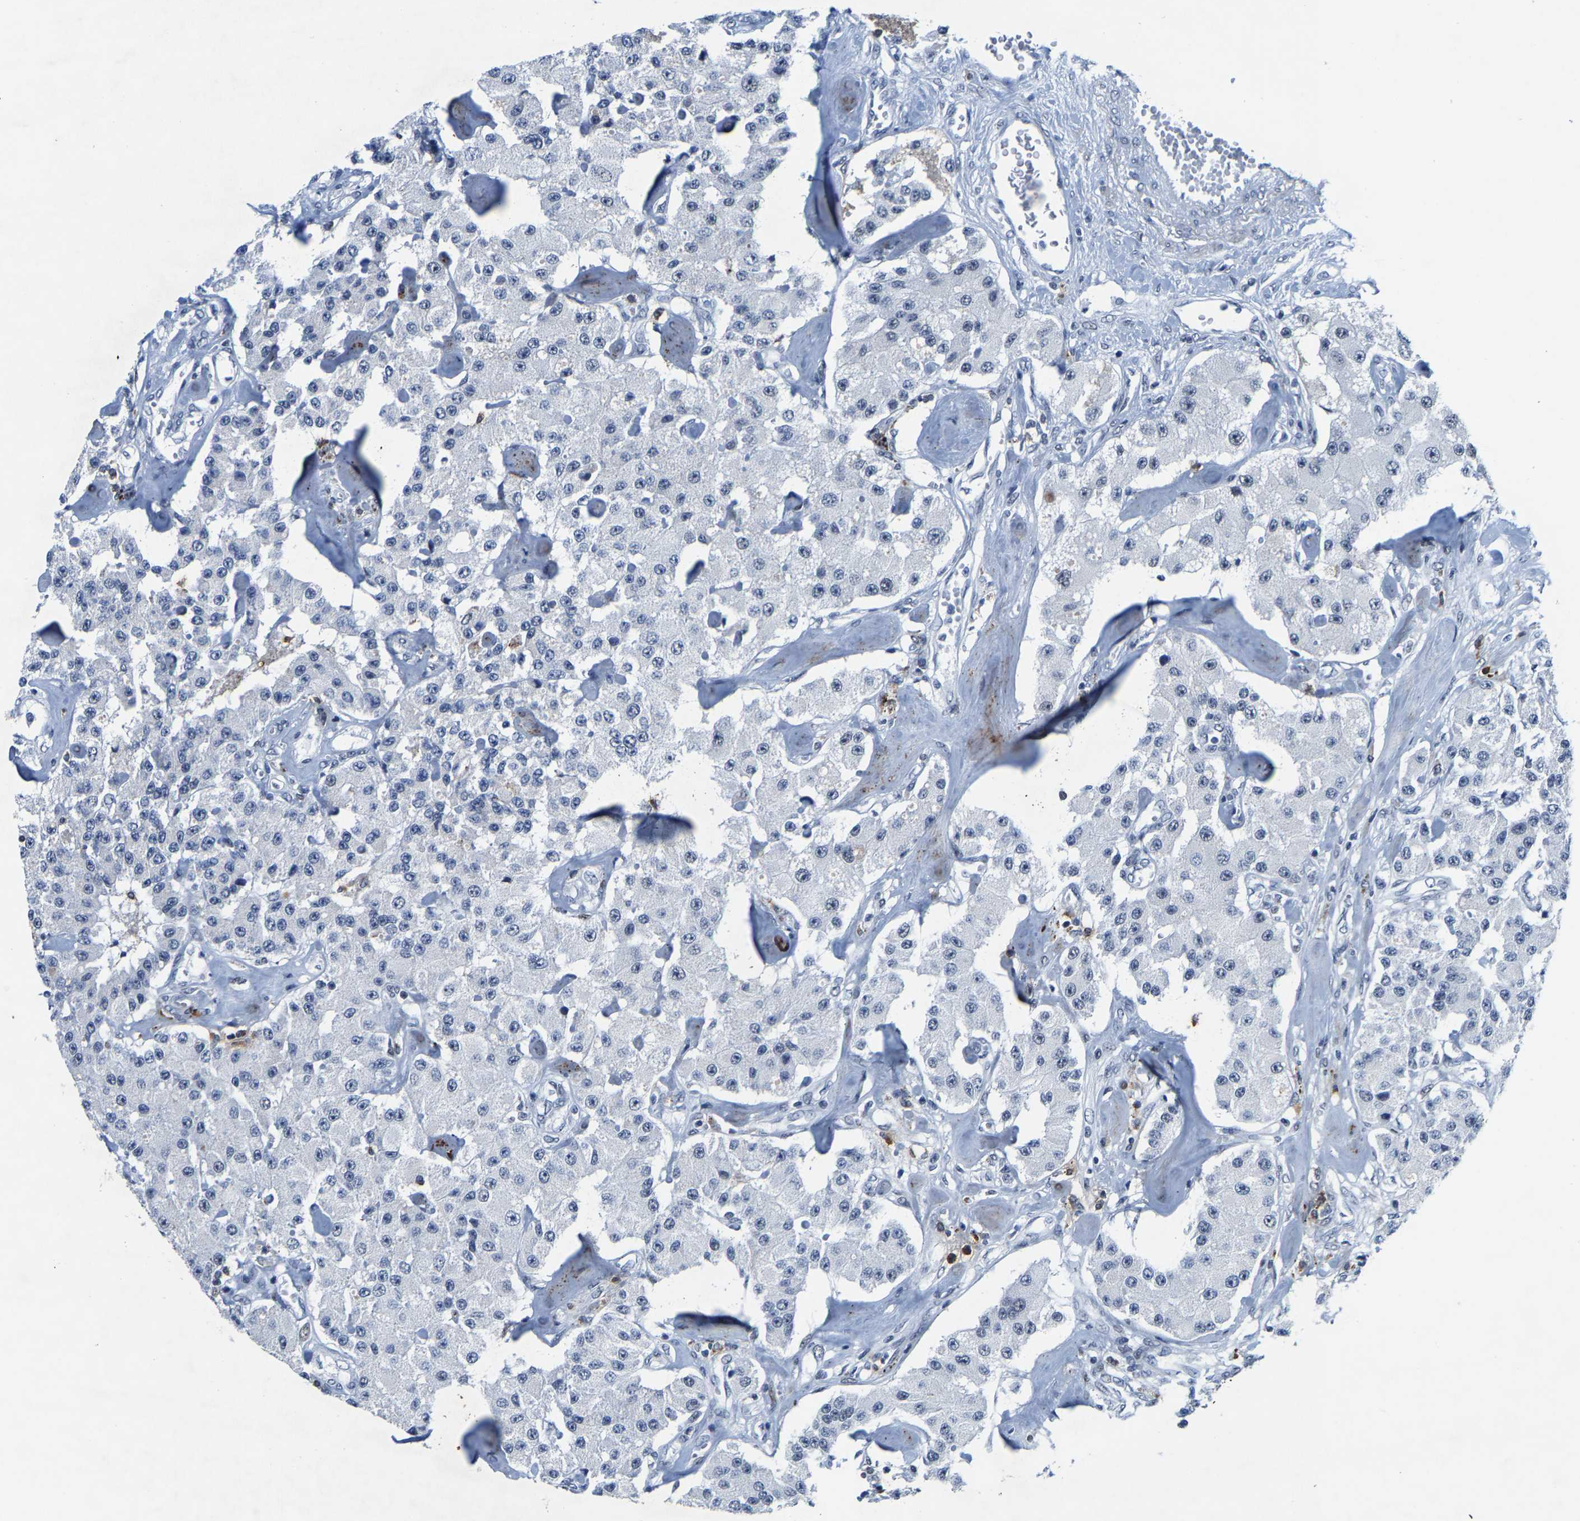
{"staining": {"intensity": "negative", "quantity": "none", "location": "none"}, "tissue": "carcinoid", "cell_type": "Tumor cells", "image_type": "cancer", "snomed": [{"axis": "morphology", "description": "Carcinoid, malignant, NOS"}, {"axis": "topography", "description": "Pancreas"}], "caption": "Carcinoid (malignant) stained for a protein using IHC demonstrates no positivity tumor cells.", "gene": "SETD1B", "patient": {"sex": "male", "age": 41}}